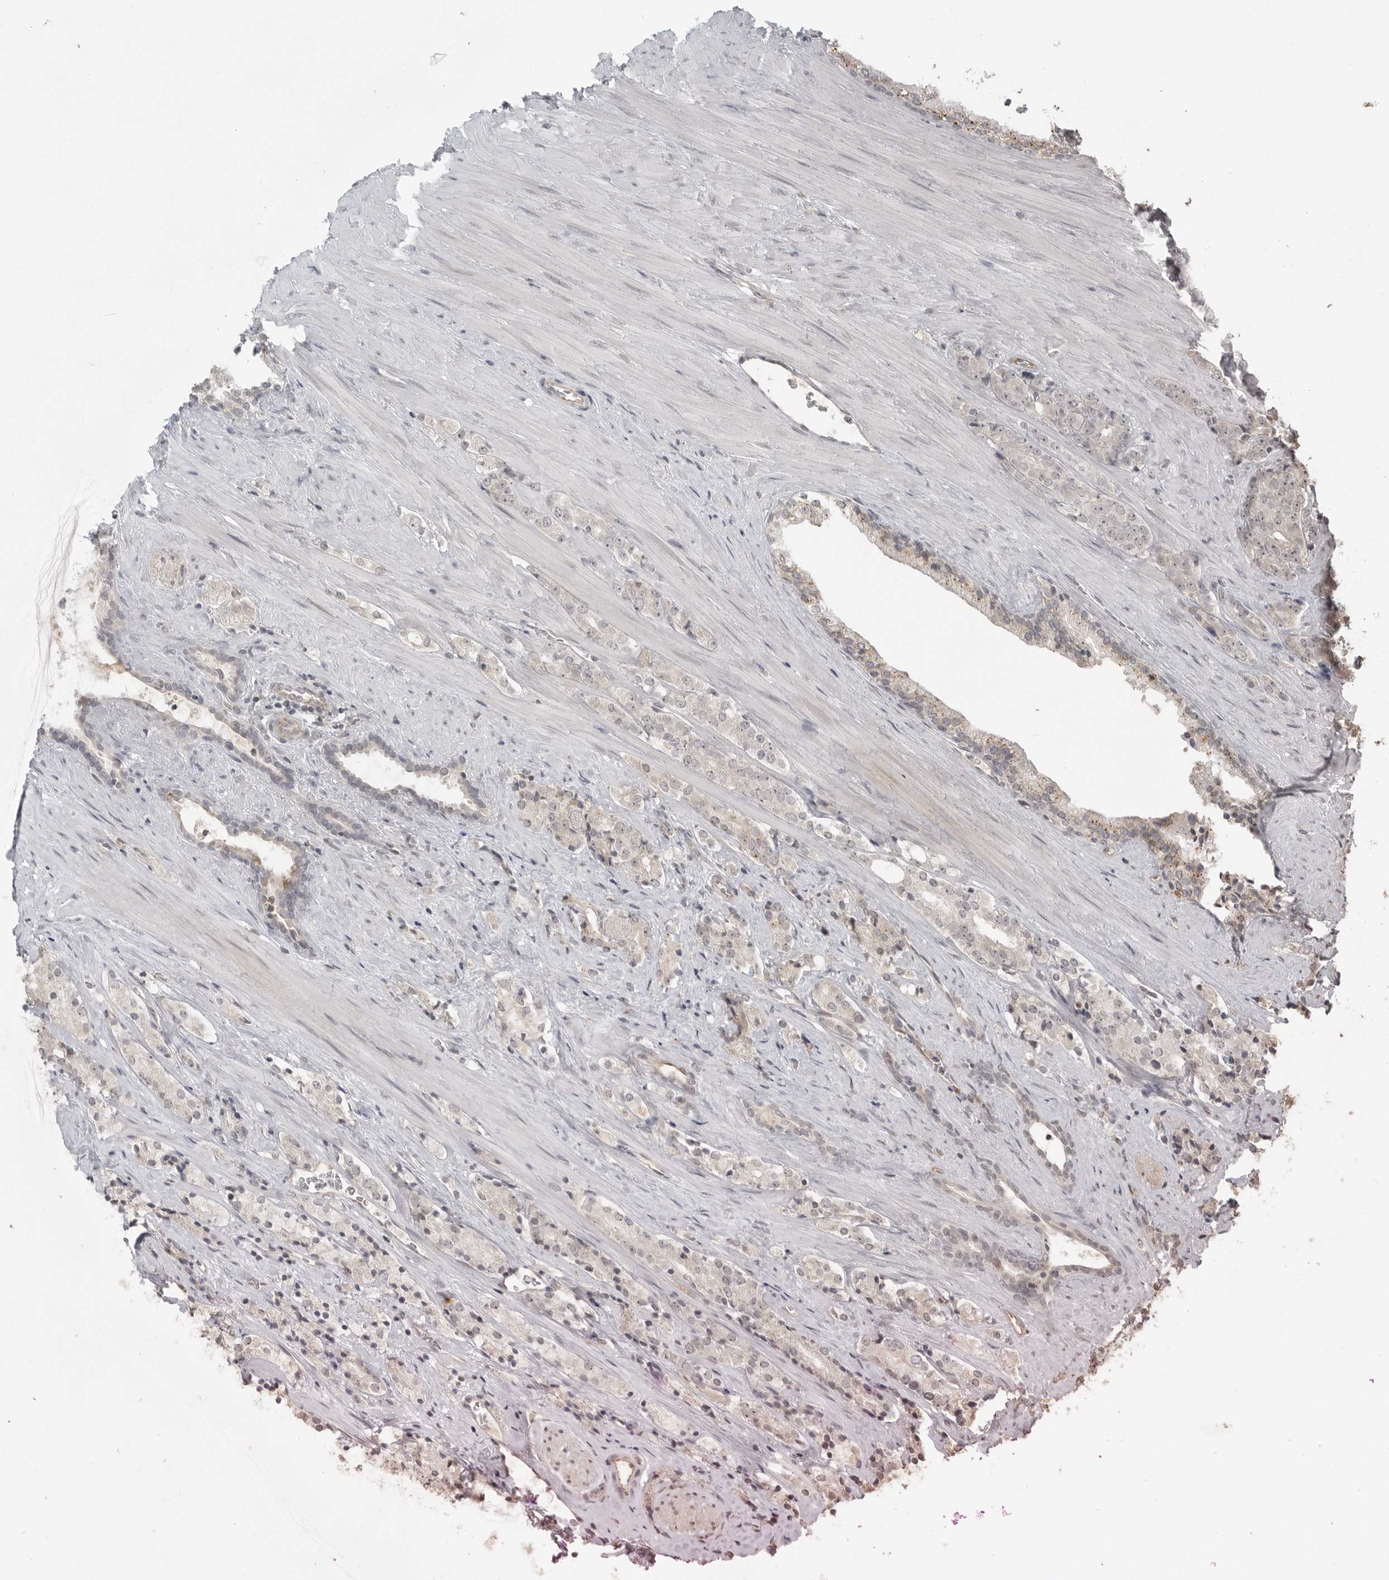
{"staining": {"intensity": "negative", "quantity": "none", "location": "none"}, "tissue": "prostate cancer", "cell_type": "Tumor cells", "image_type": "cancer", "snomed": [{"axis": "morphology", "description": "Adenocarcinoma, High grade"}, {"axis": "topography", "description": "Prostate"}], "caption": "This is a micrograph of immunohistochemistry staining of prostate cancer, which shows no expression in tumor cells.", "gene": "SMG8", "patient": {"sex": "male", "age": 71}}